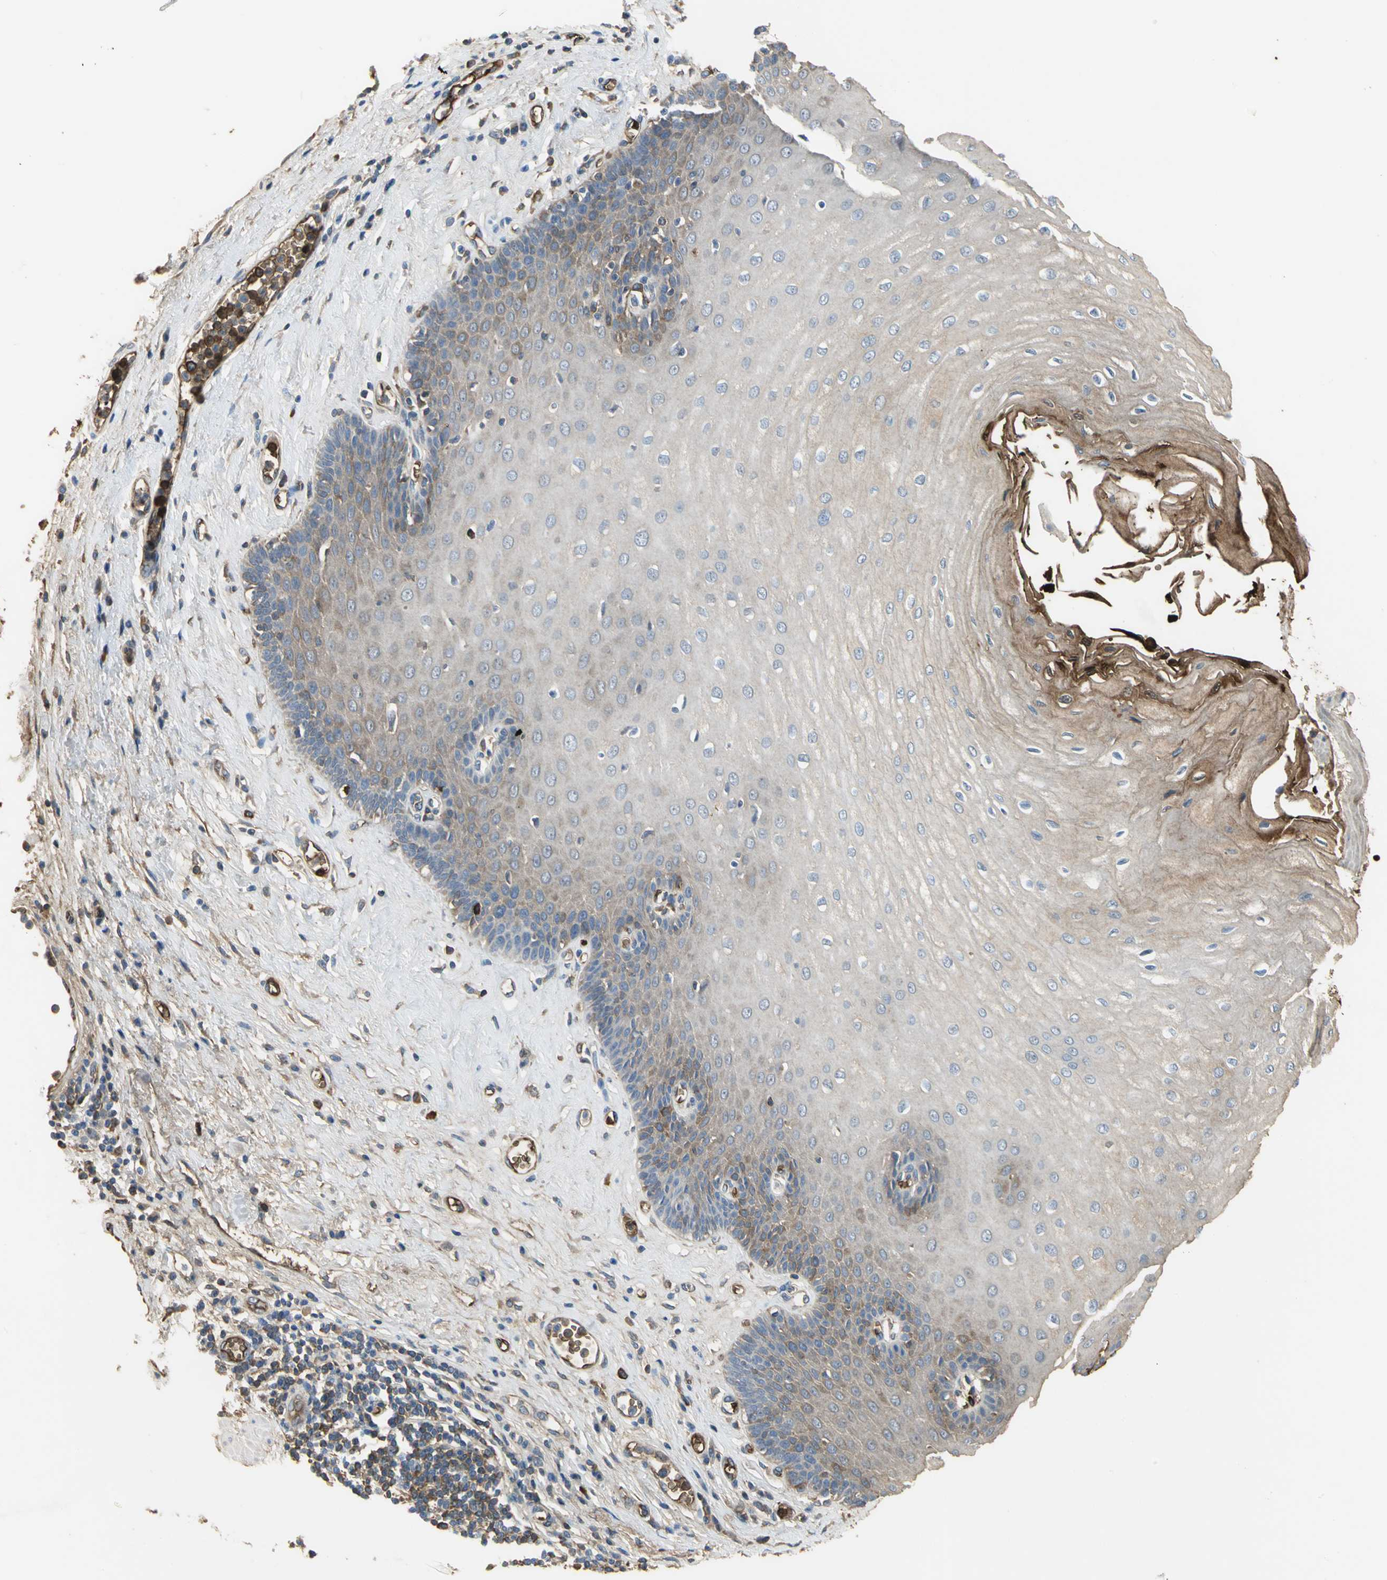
{"staining": {"intensity": "moderate", "quantity": ">75%", "location": "cytoplasmic/membranous"}, "tissue": "esophagus", "cell_type": "Squamous epithelial cells", "image_type": "normal", "snomed": [{"axis": "morphology", "description": "Normal tissue, NOS"}, {"axis": "morphology", "description": "Squamous cell carcinoma, NOS"}, {"axis": "topography", "description": "Esophagus"}], "caption": "Esophagus stained with DAB IHC demonstrates medium levels of moderate cytoplasmic/membranous expression in about >75% of squamous epithelial cells.", "gene": "TREM1", "patient": {"sex": "male", "age": 65}}